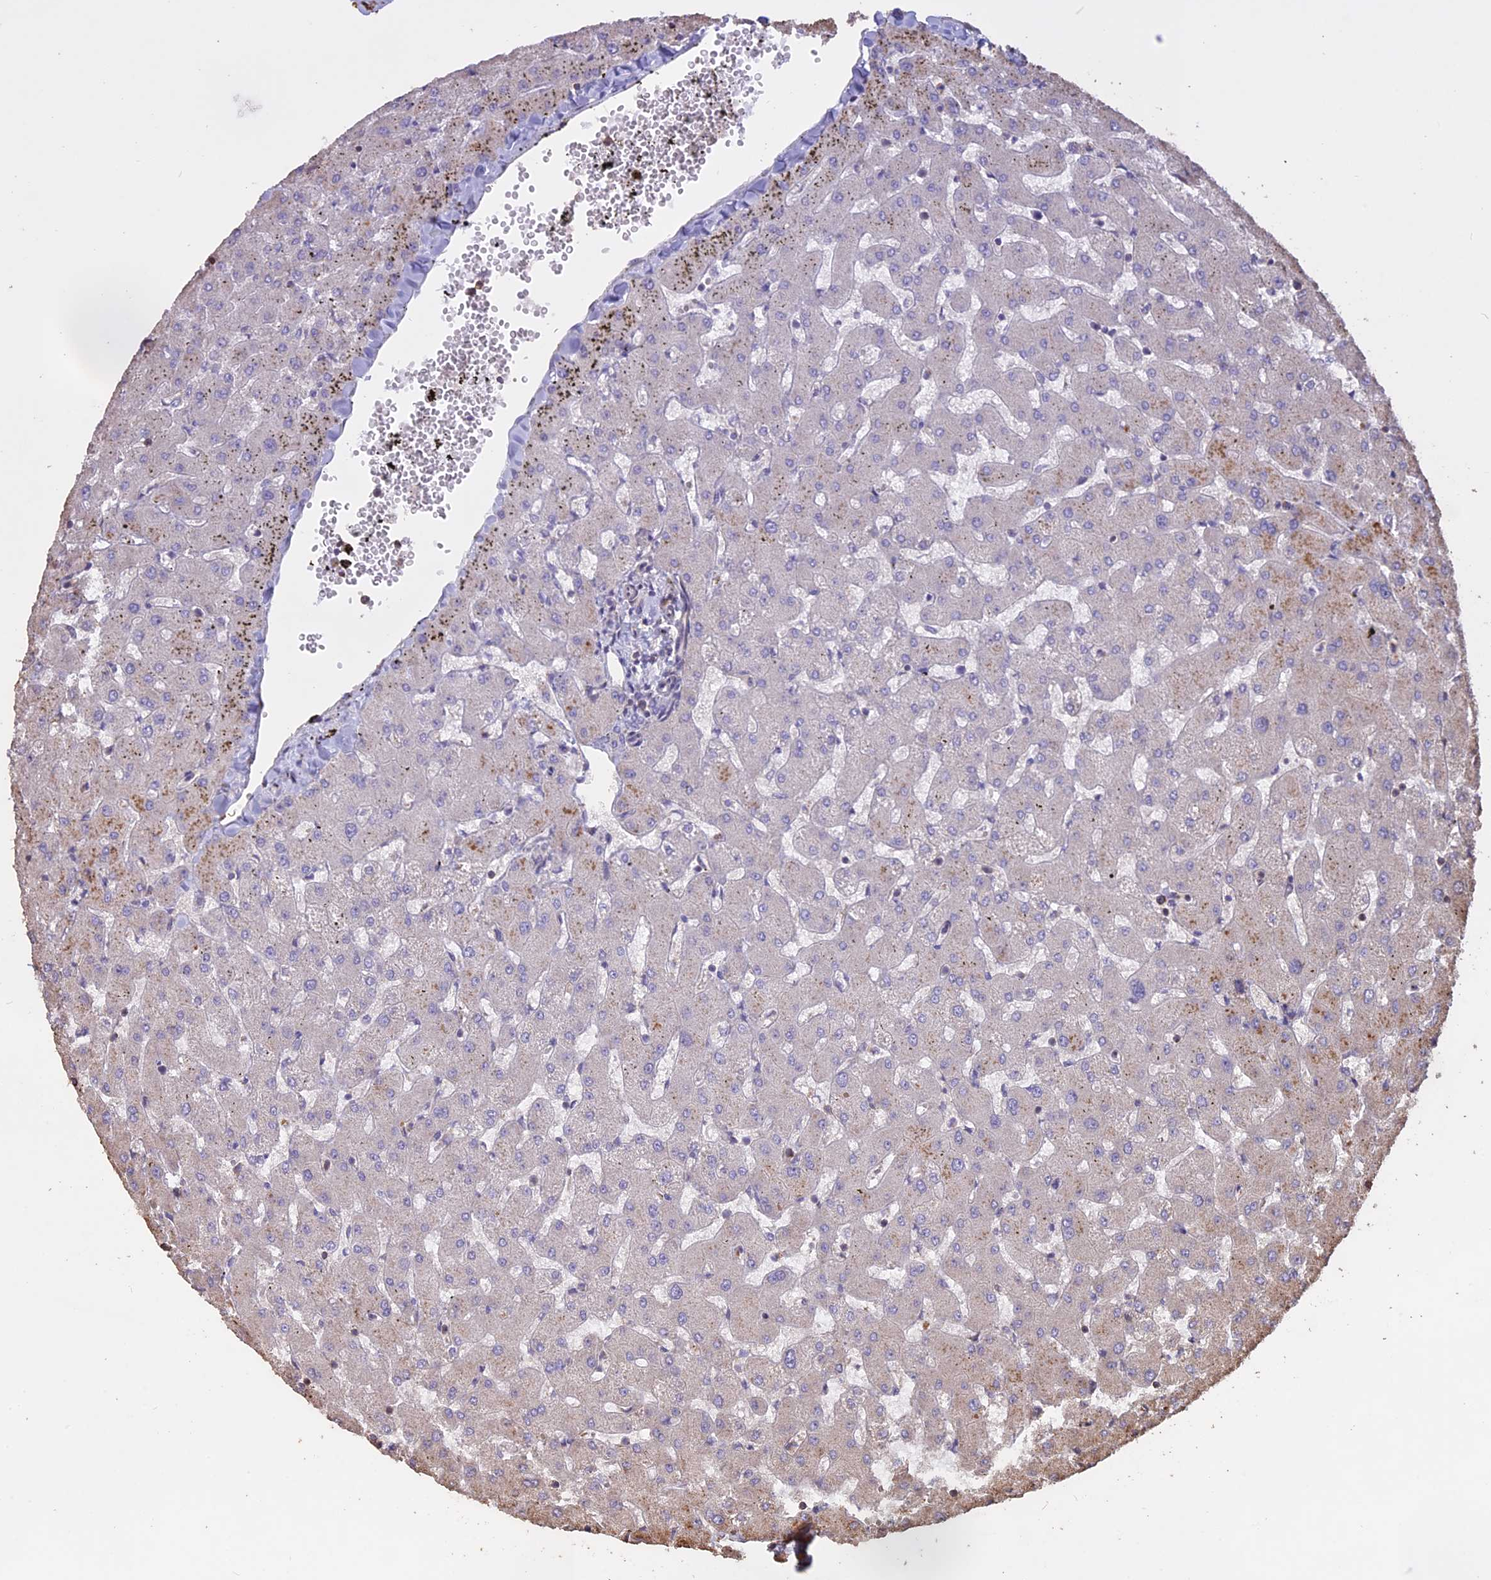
{"staining": {"intensity": "negative", "quantity": "none", "location": "none"}, "tissue": "liver", "cell_type": "Cholangiocytes", "image_type": "normal", "snomed": [{"axis": "morphology", "description": "Normal tissue, NOS"}, {"axis": "topography", "description": "Liver"}], "caption": "A high-resolution image shows immunohistochemistry staining of benign liver, which demonstrates no significant positivity in cholangiocytes.", "gene": "CCDC148", "patient": {"sex": "female", "age": 63}}